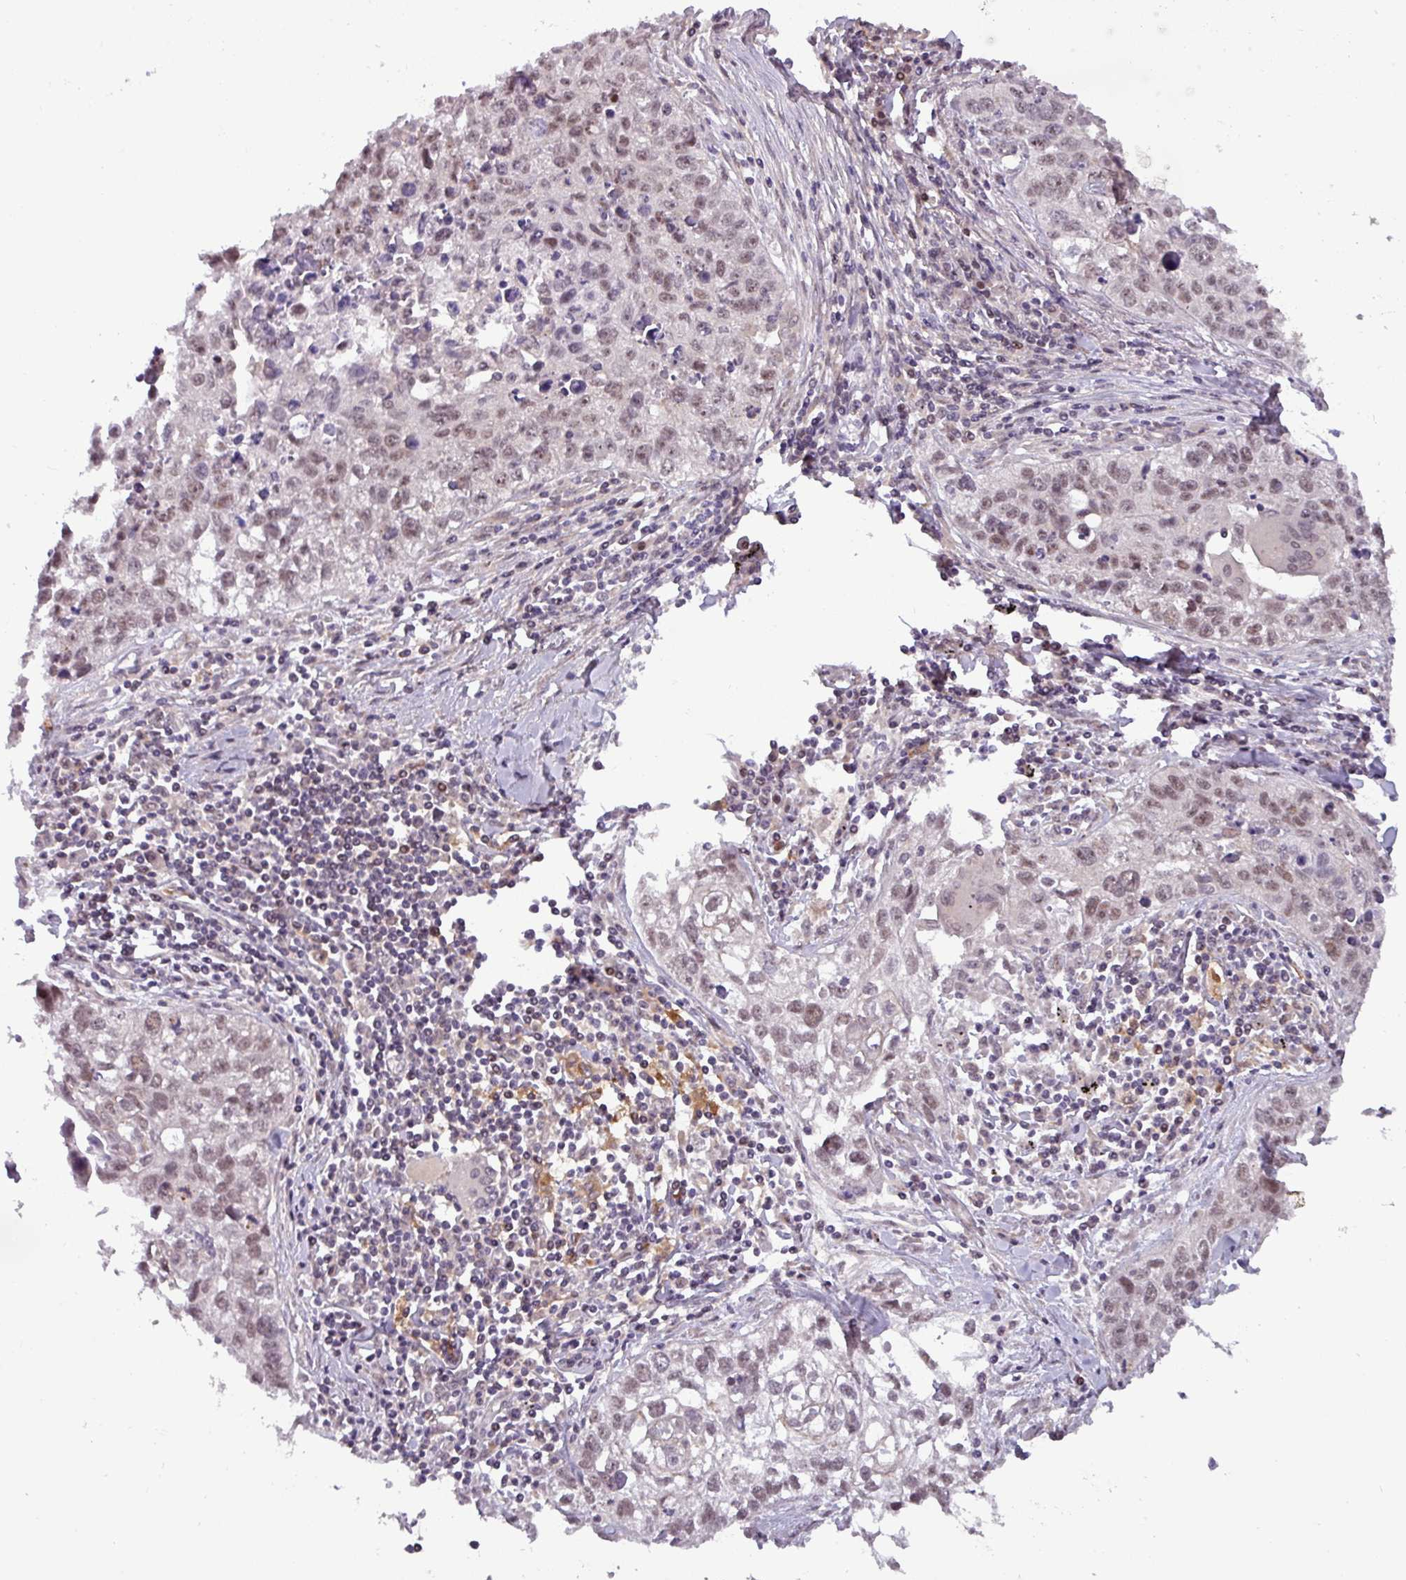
{"staining": {"intensity": "weak", "quantity": ">75%", "location": "nuclear"}, "tissue": "lung cancer", "cell_type": "Tumor cells", "image_type": "cancer", "snomed": [{"axis": "morphology", "description": "Squamous cell carcinoma, NOS"}, {"axis": "topography", "description": "Lung"}], "caption": "A histopathology image showing weak nuclear positivity in approximately >75% of tumor cells in lung squamous cell carcinoma, as visualized by brown immunohistochemical staining.", "gene": "NPFFR1", "patient": {"sex": "male", "age": 74}}